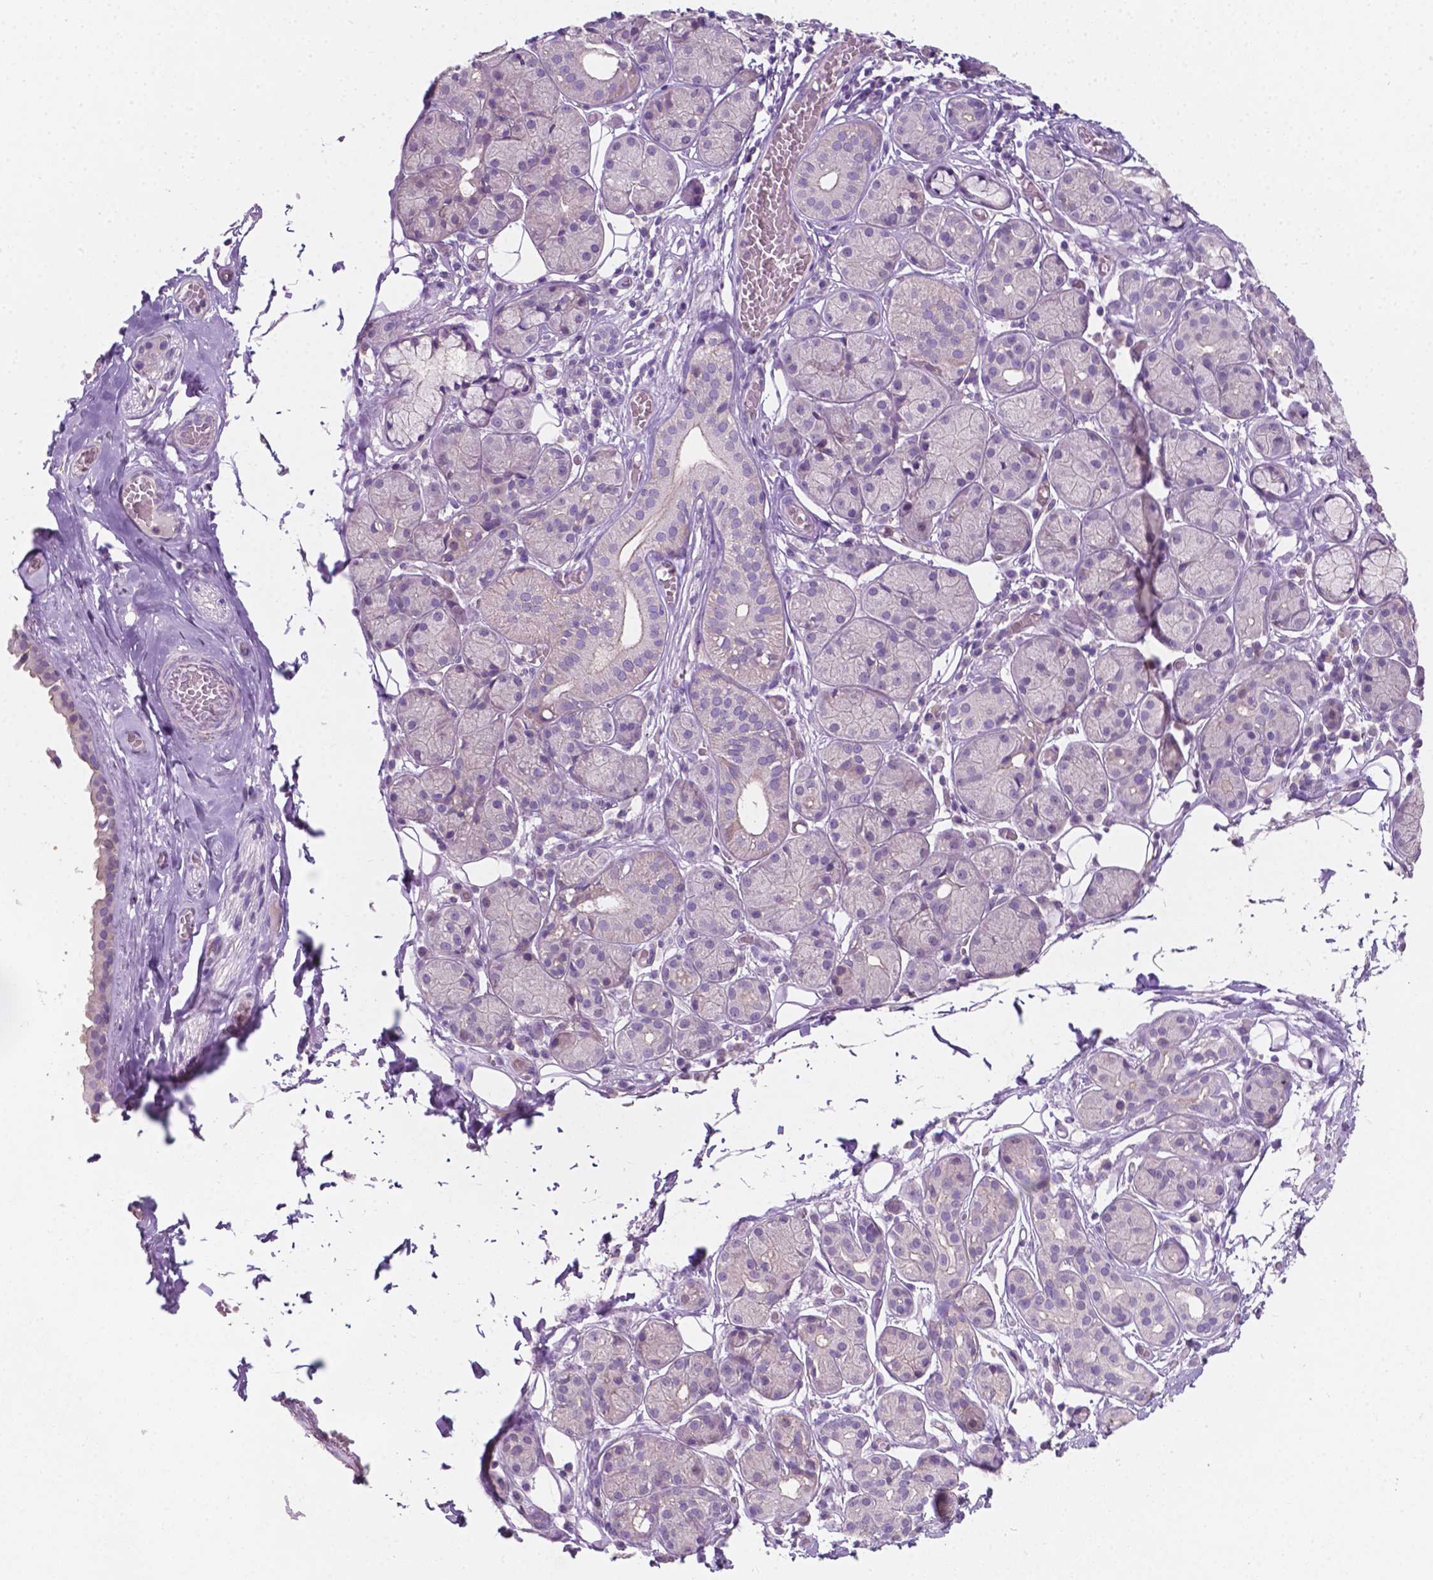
{"staining": {"intensity": "negative", "quantity": "none", "location": "none"}, "tissue": "salivary gland", "cell_type": "Glandular cells", "image_type": "normal", "snomed": [{"axis": "morphology", "description": "Normal tissue, NOS"}, {"axis": "topography", "description": "Salivary gland"}, {"axis": "topography", "description": "Peripheral nerve tissue"}], "caption": "Protein analysis of unremarkable salivary gland reveals no significant staining in glandular cells. Brightfield microscopy of immunohistochemistry (IHC) stained with DAB (brown) and hematoxylin (blue), captured at high magnification.", "gene": "EGFR", "patient": {"sex": "male", "age": 71}}